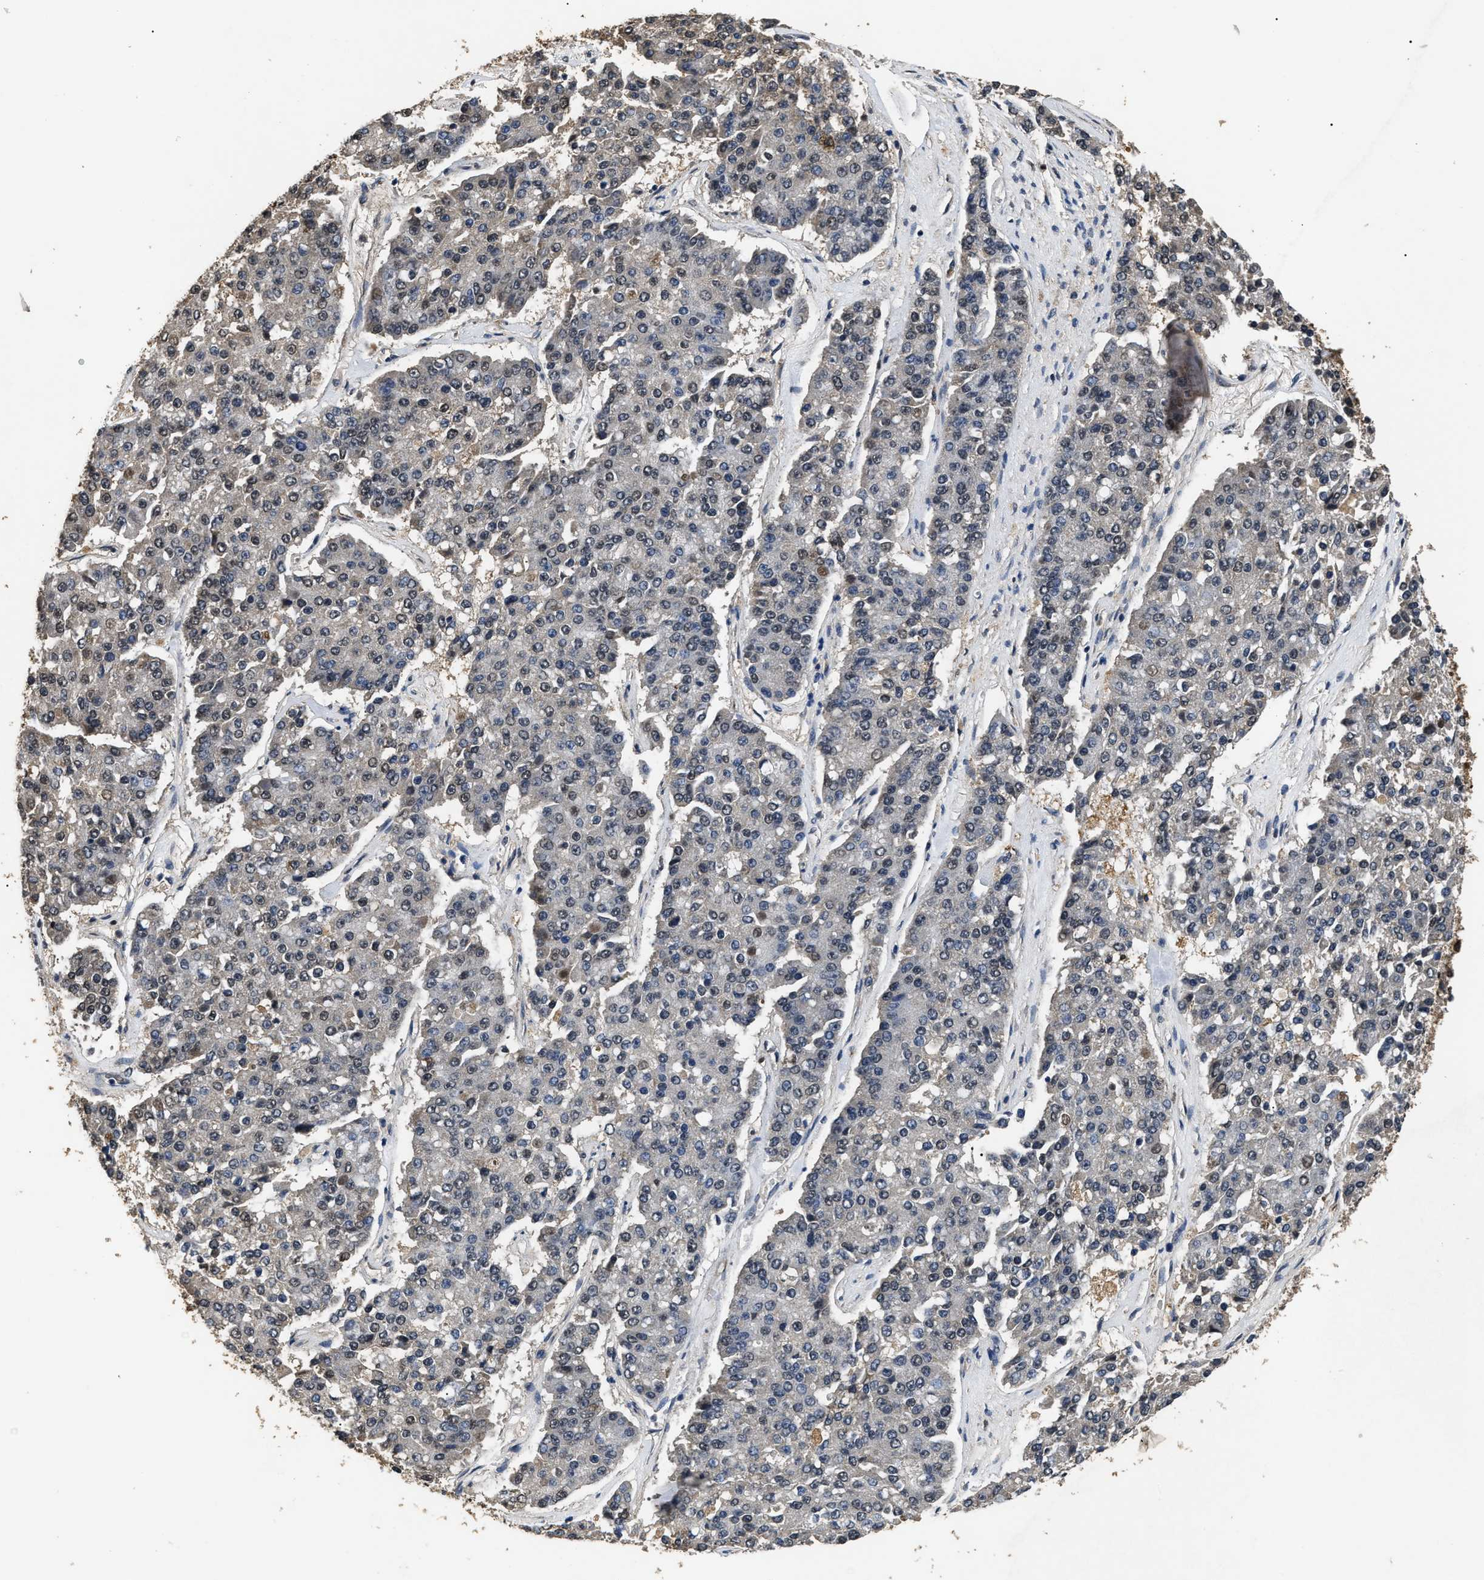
{"staining": {"intensity": "negative", "quantity": "none", "location": "none"}, "tissue": "pancreatic cancer", "cell_type": "Tumor cells", "image_type": "cancer", "snomed": [{"axis": "morphology", "description": "Adenocarcinoma, NOS"}, {"axis": "topography", "description": "Pancreas"}], "caption": "Protein analysis of pancreatic adenocarcinoma demonstrates no significant positivity in tumor cells. The staining is performed using DAB (3,3'-diaminobenzidine) brown chromogen with nuclei counter-stained in using hematoxylin.", "gene": "ANP32E", "patient": {"sex": "male", "age": 50}}